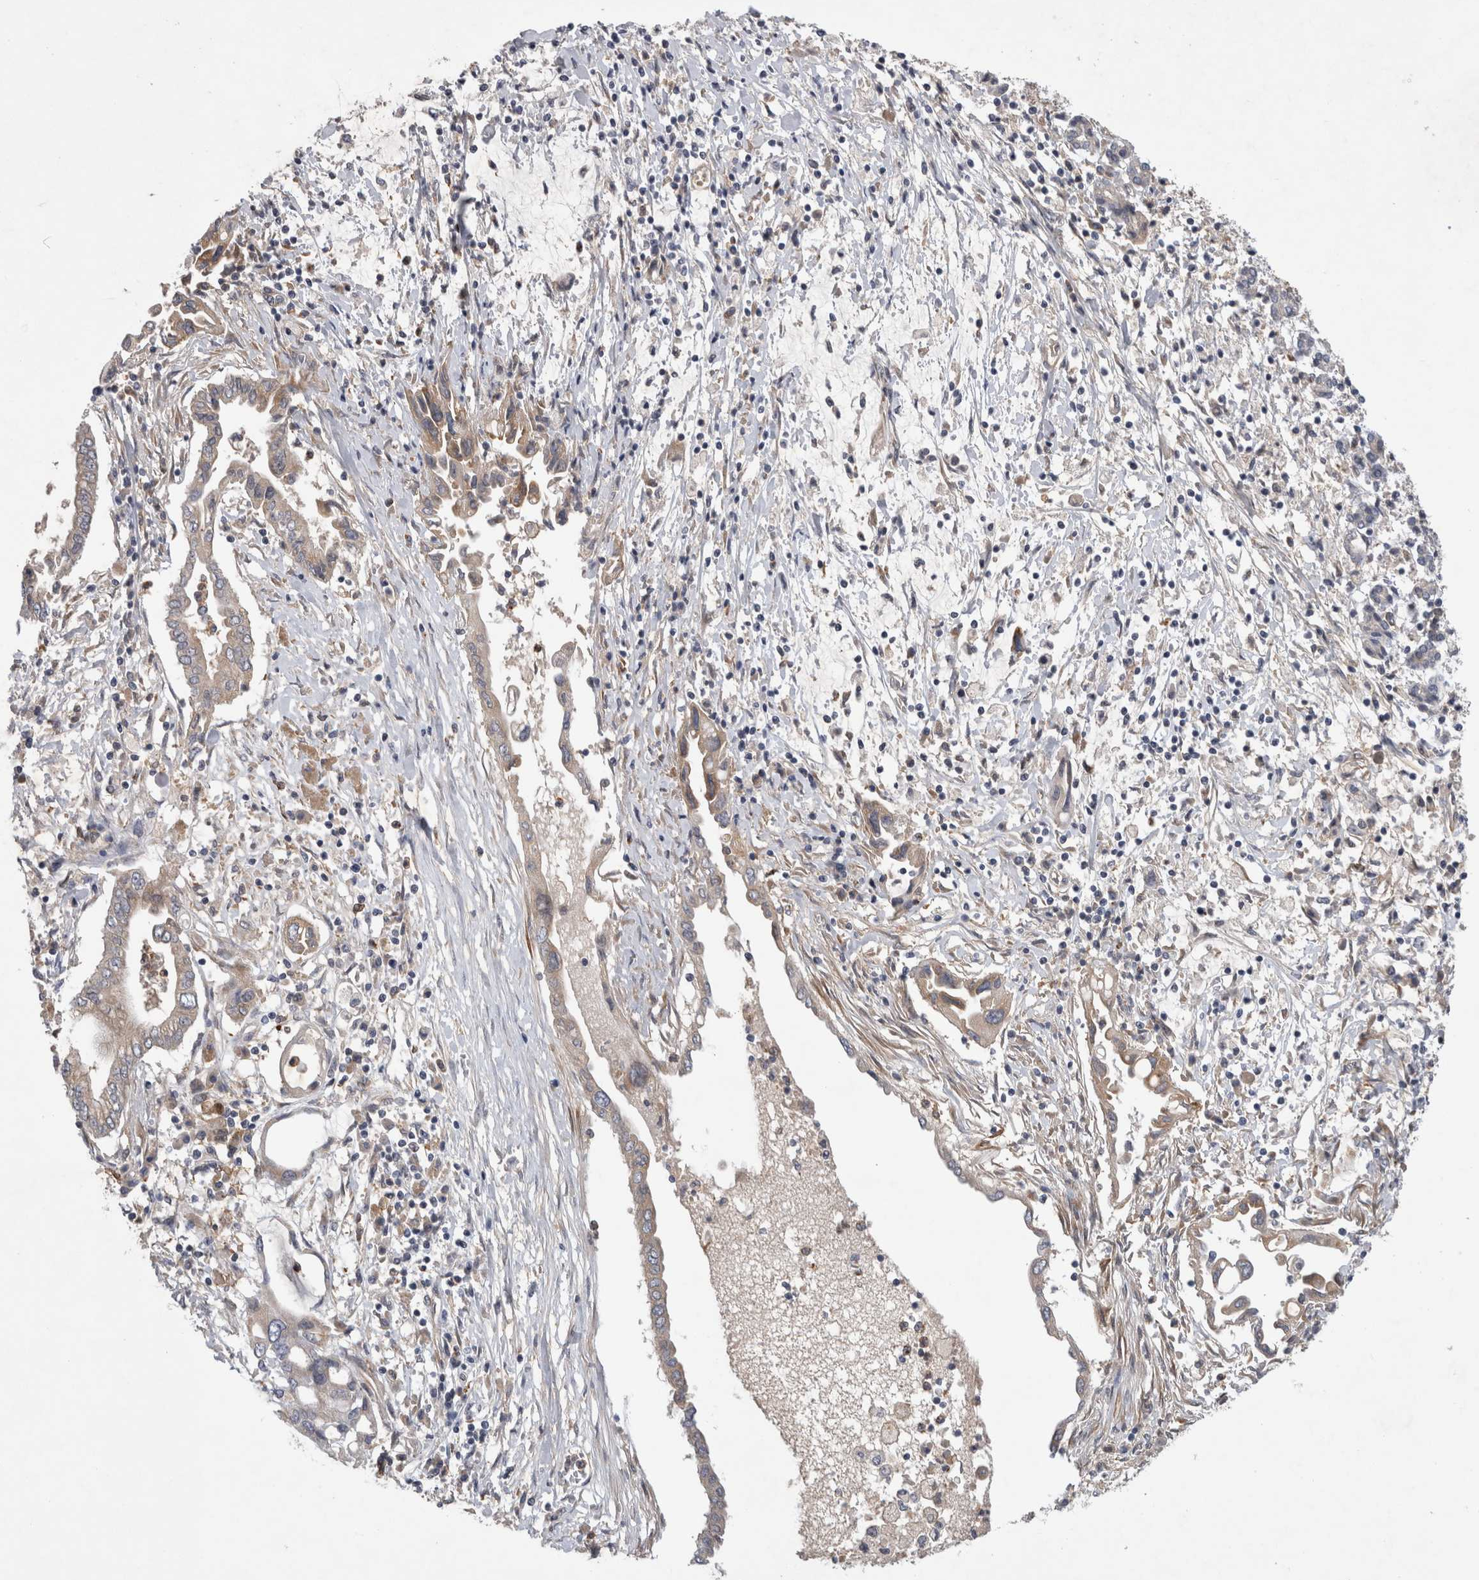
{"staining": {"intensity": "weak", "quantity": "25%-75%", "location": "cytoplasmic/membranous"}, "tissue": "pancreatic cancer", "cell_type": "Tumor cells", "image_type": "cancer", "snomed": [{"axis": "morphology", "description": "Adenocarcinoma, NOS"}, {"axis": "topography", "description": "Pancreas"}], "caption": "Pancreatic adenocarcinoma stained for a protein exhibits weak cytoplasmic/membranous positivity in tumor cells.", "gene": "ANKFY1", "patient": {"sex": "female", "age": 57}}